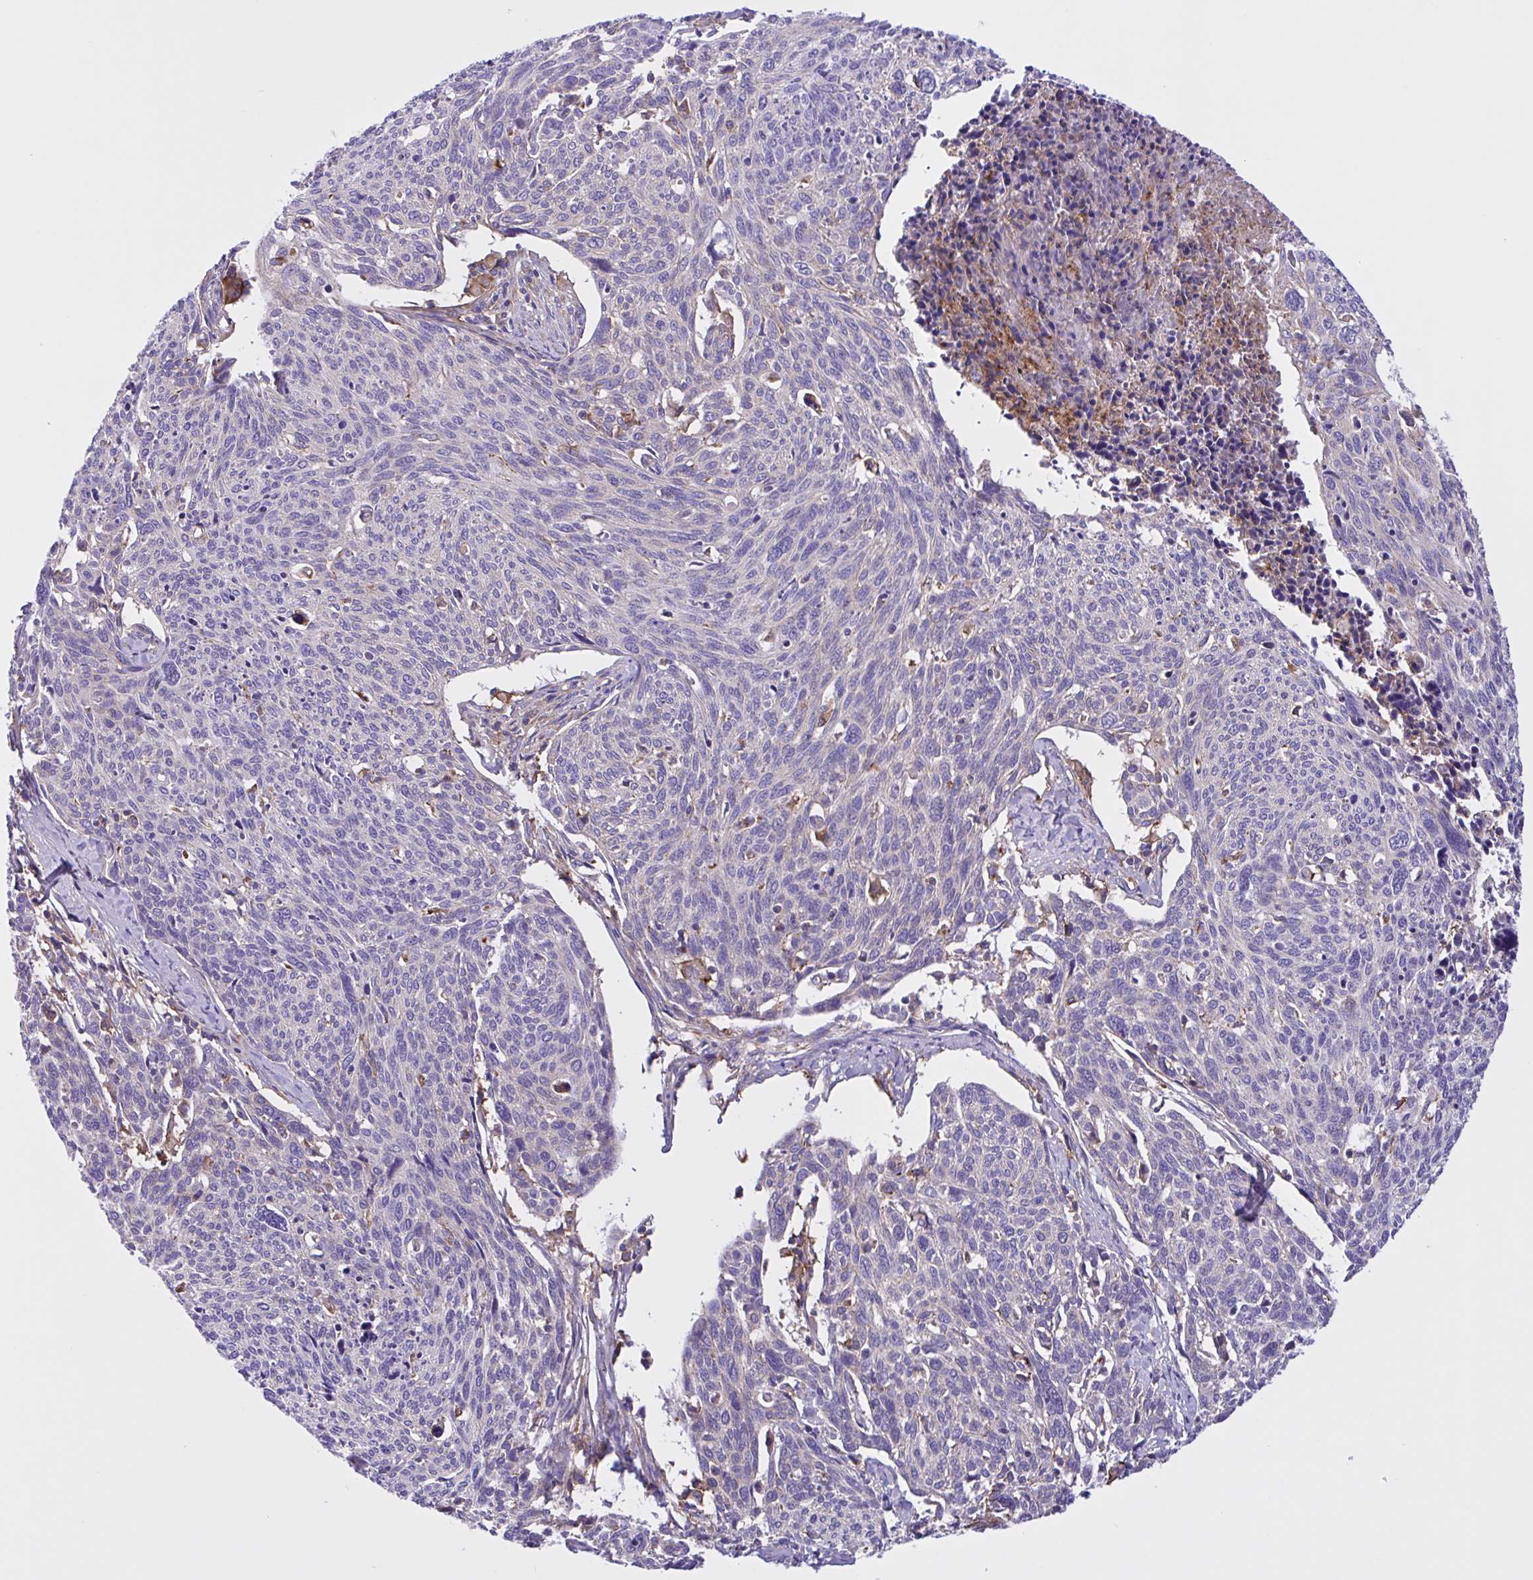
{"staining": {"intensity": "negative", "quantity": "none", "location": "none"}, "tissue": "cervical cancer", "cell_type": "Tumor cells", "image_type": "cancer", "snomed": [{"axis": "morphology", "description": "Squamous cell carcinoma, NOS"}, {"axis": "topography", "description": "Cervix"}], "caption": "DAB immunohistochemical staining of human cervical cancer reveals no significant staining in tumor cells.", "gene": "OR51M1", "patient": {"sex": "female", "age": 49}}